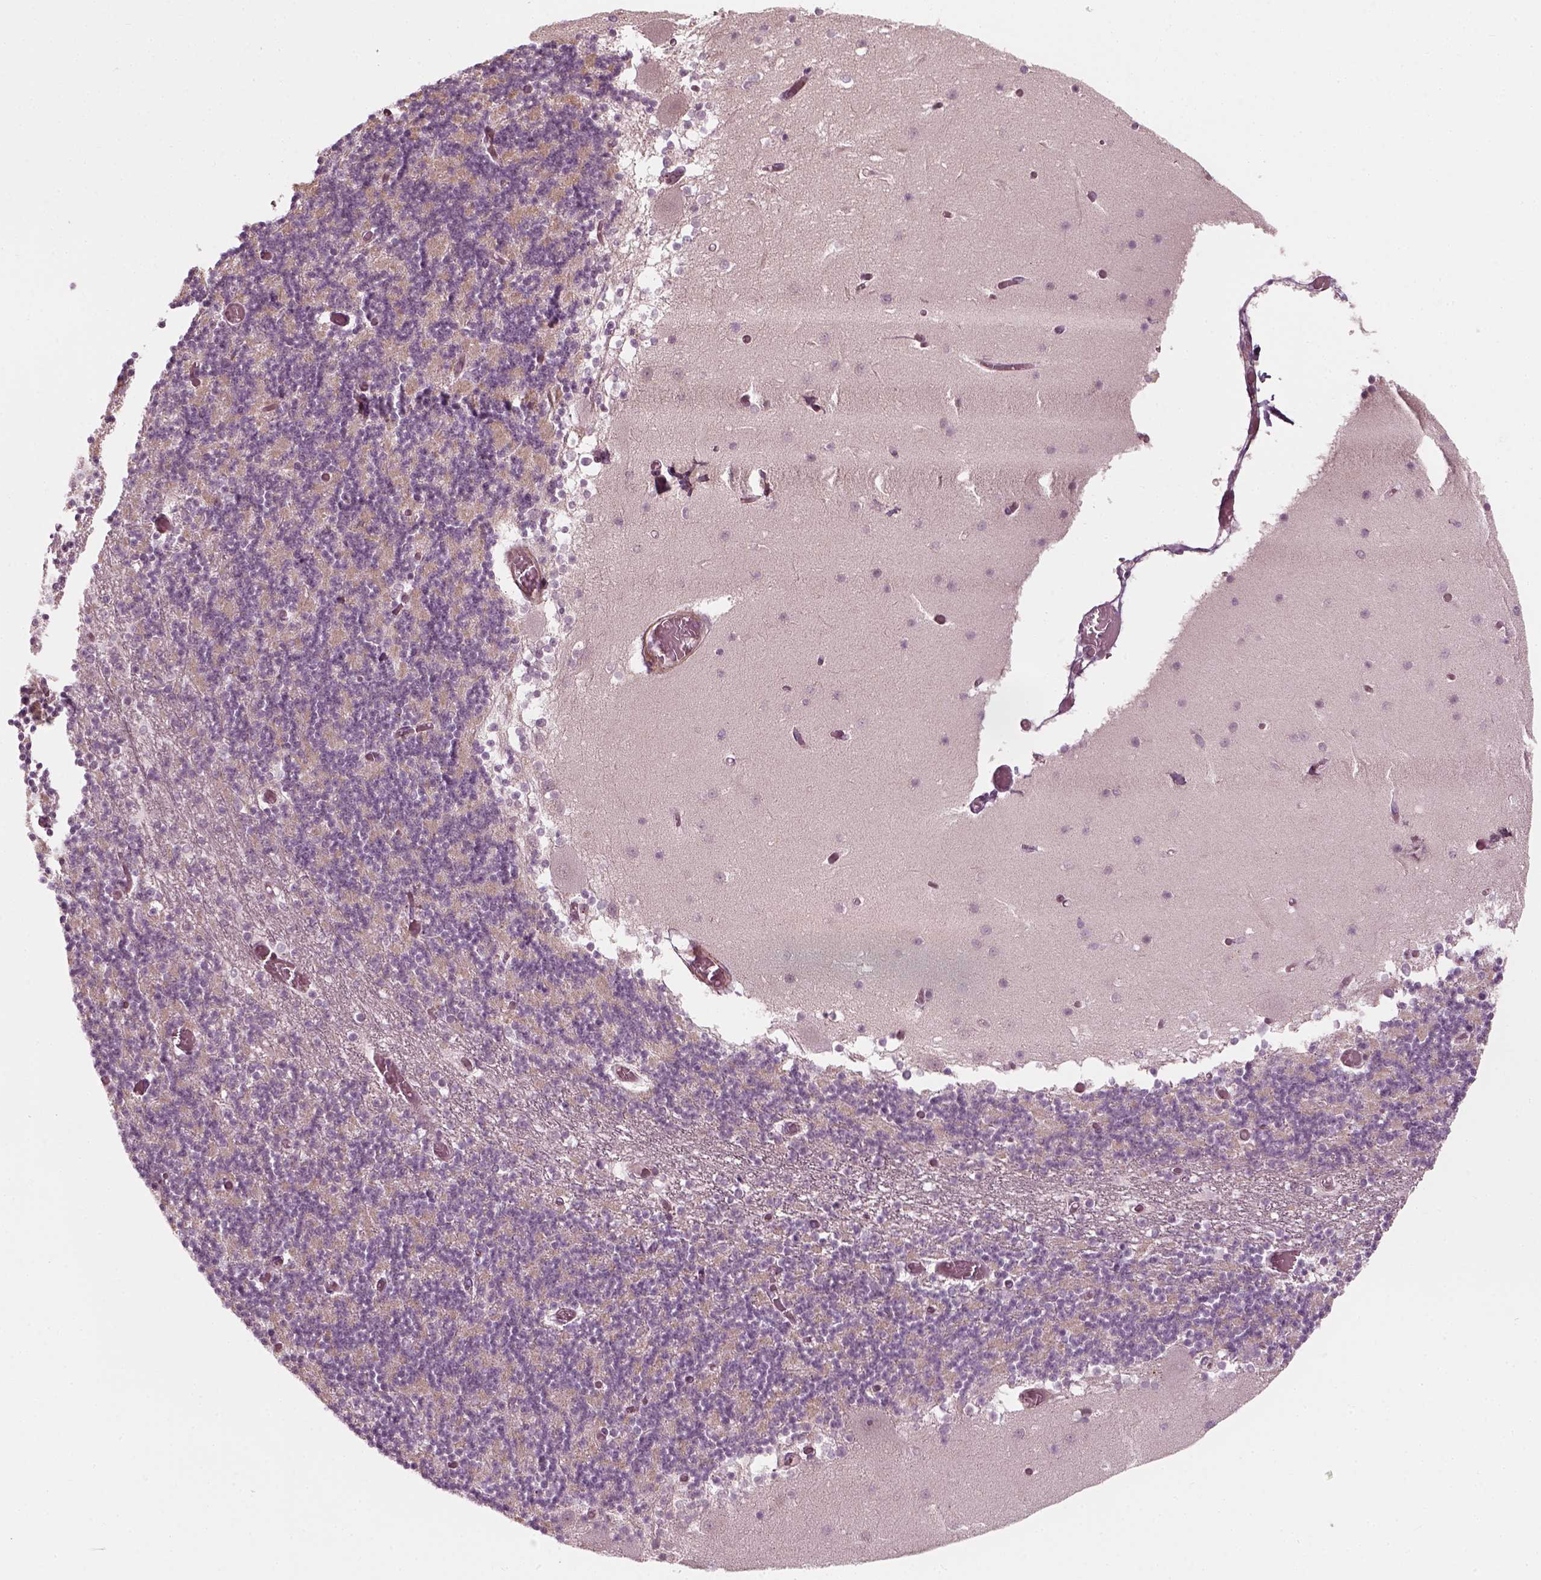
{"staining": {"intensity": "negative", "quantity": "none", "location": "none"}, "tissue": "cerebellum", "cell_type": "Cells in granular layer", "image_type": "normal", "snomed": [{"axis": "morphology", "description": "Normal tissue, NOS"}, {"axis": "topography", "description": "Cerebellum"}], "caption": "Protein analysis of unremarkable cerebellum demonstrates no significant expression in cells in granular layer. (IHC, brightfield microscopy, high magnification).", "gene": "MLIP", "patient": {"sex": "female", "age": 28}}